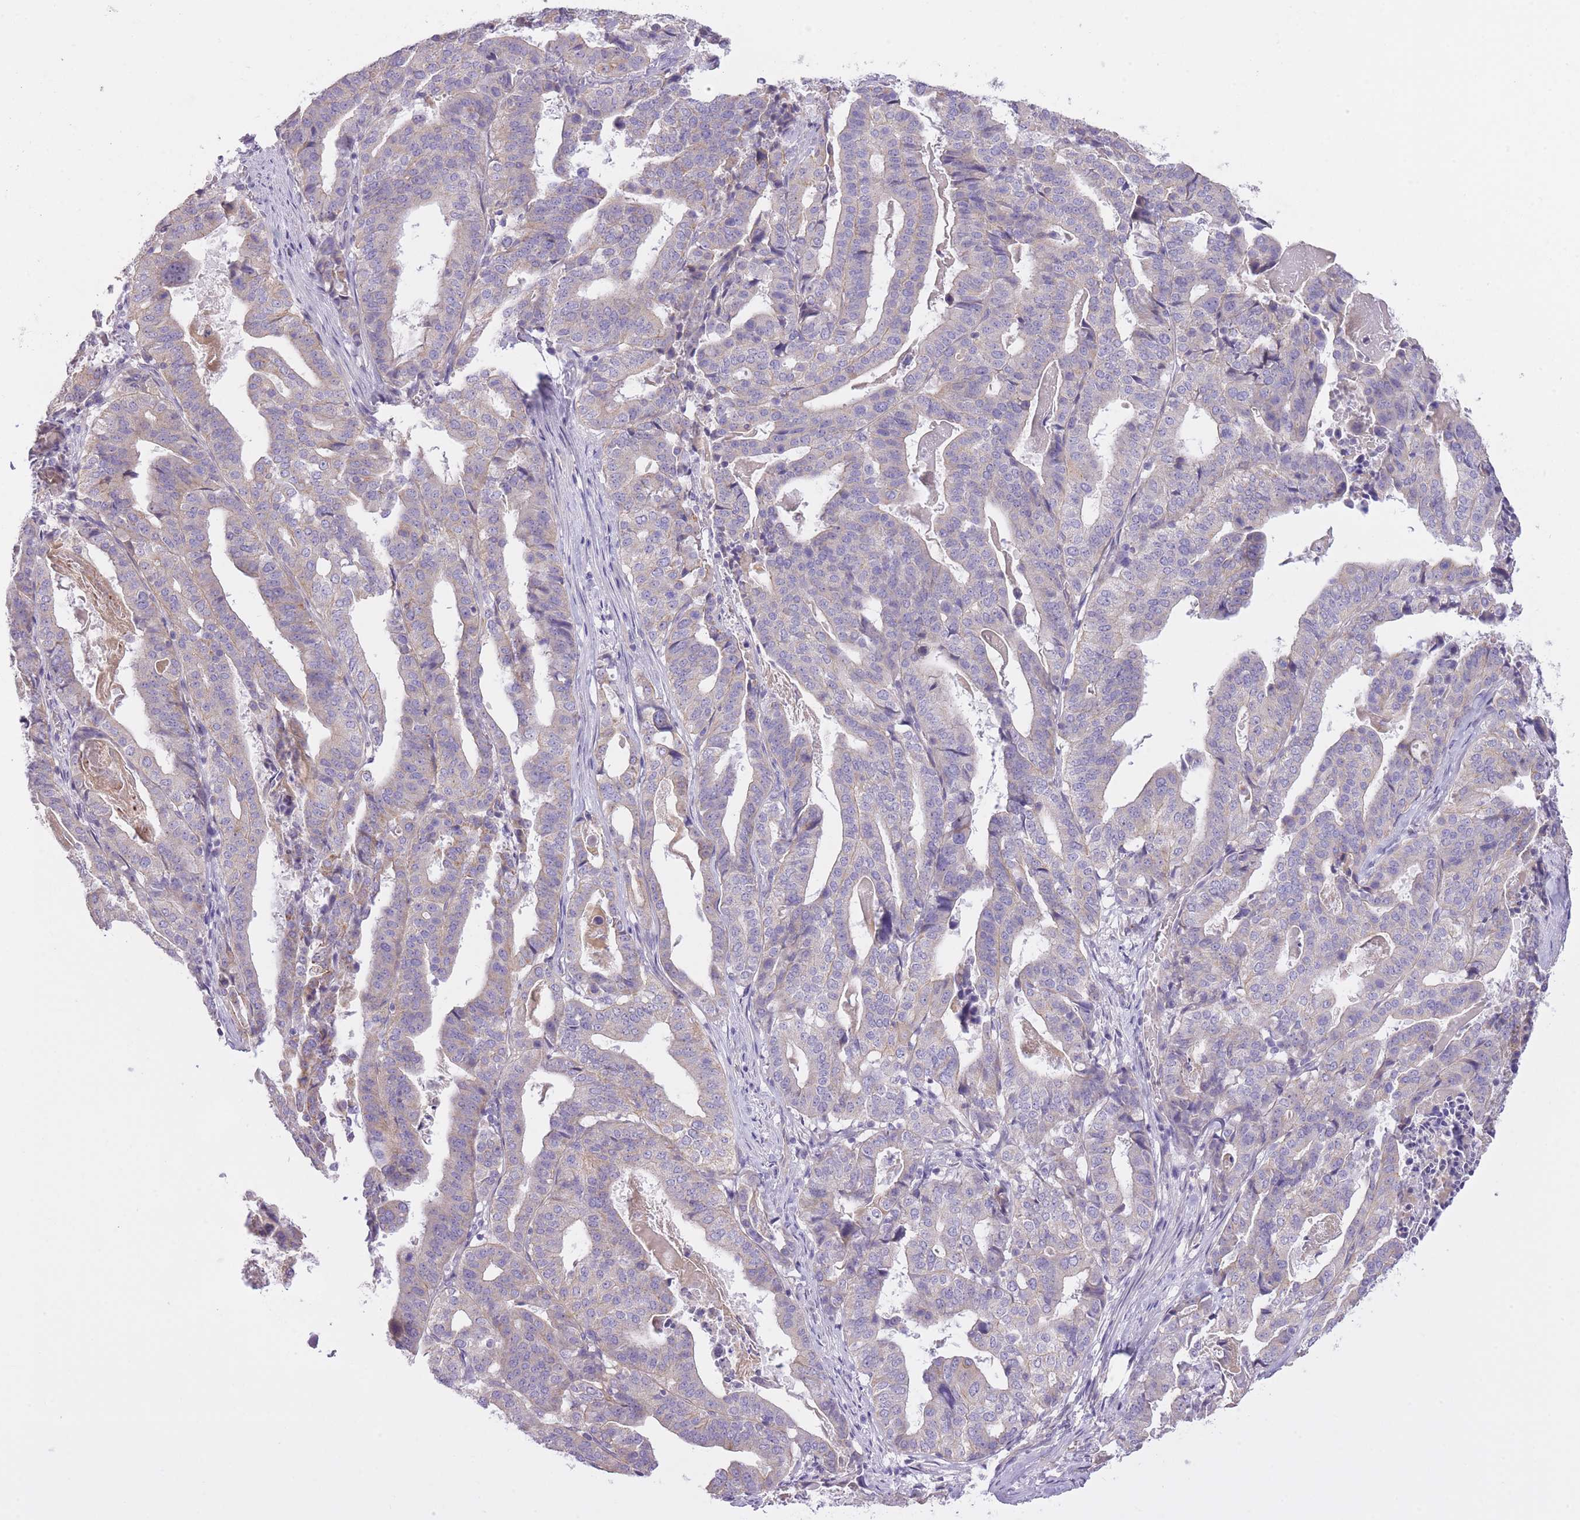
{"staining": {"intensity": "negative", "quantity": "none", "location": "none"}, "tissue": "stomach cancer", "cell_type": "Tumor cells", "image_type": "cancer", "snomed": [{"axis": "morphology", "description": "Adenocarcinoma, NOS"}, {"axis": "topography", "description": "Stomach"}], "caption": "This is an IHC micrograph of adenocarcinoma (stomach). There is no expression in tumor cells.", "gene": "REV1", "patient": {"sex": "male", "age": 48}}